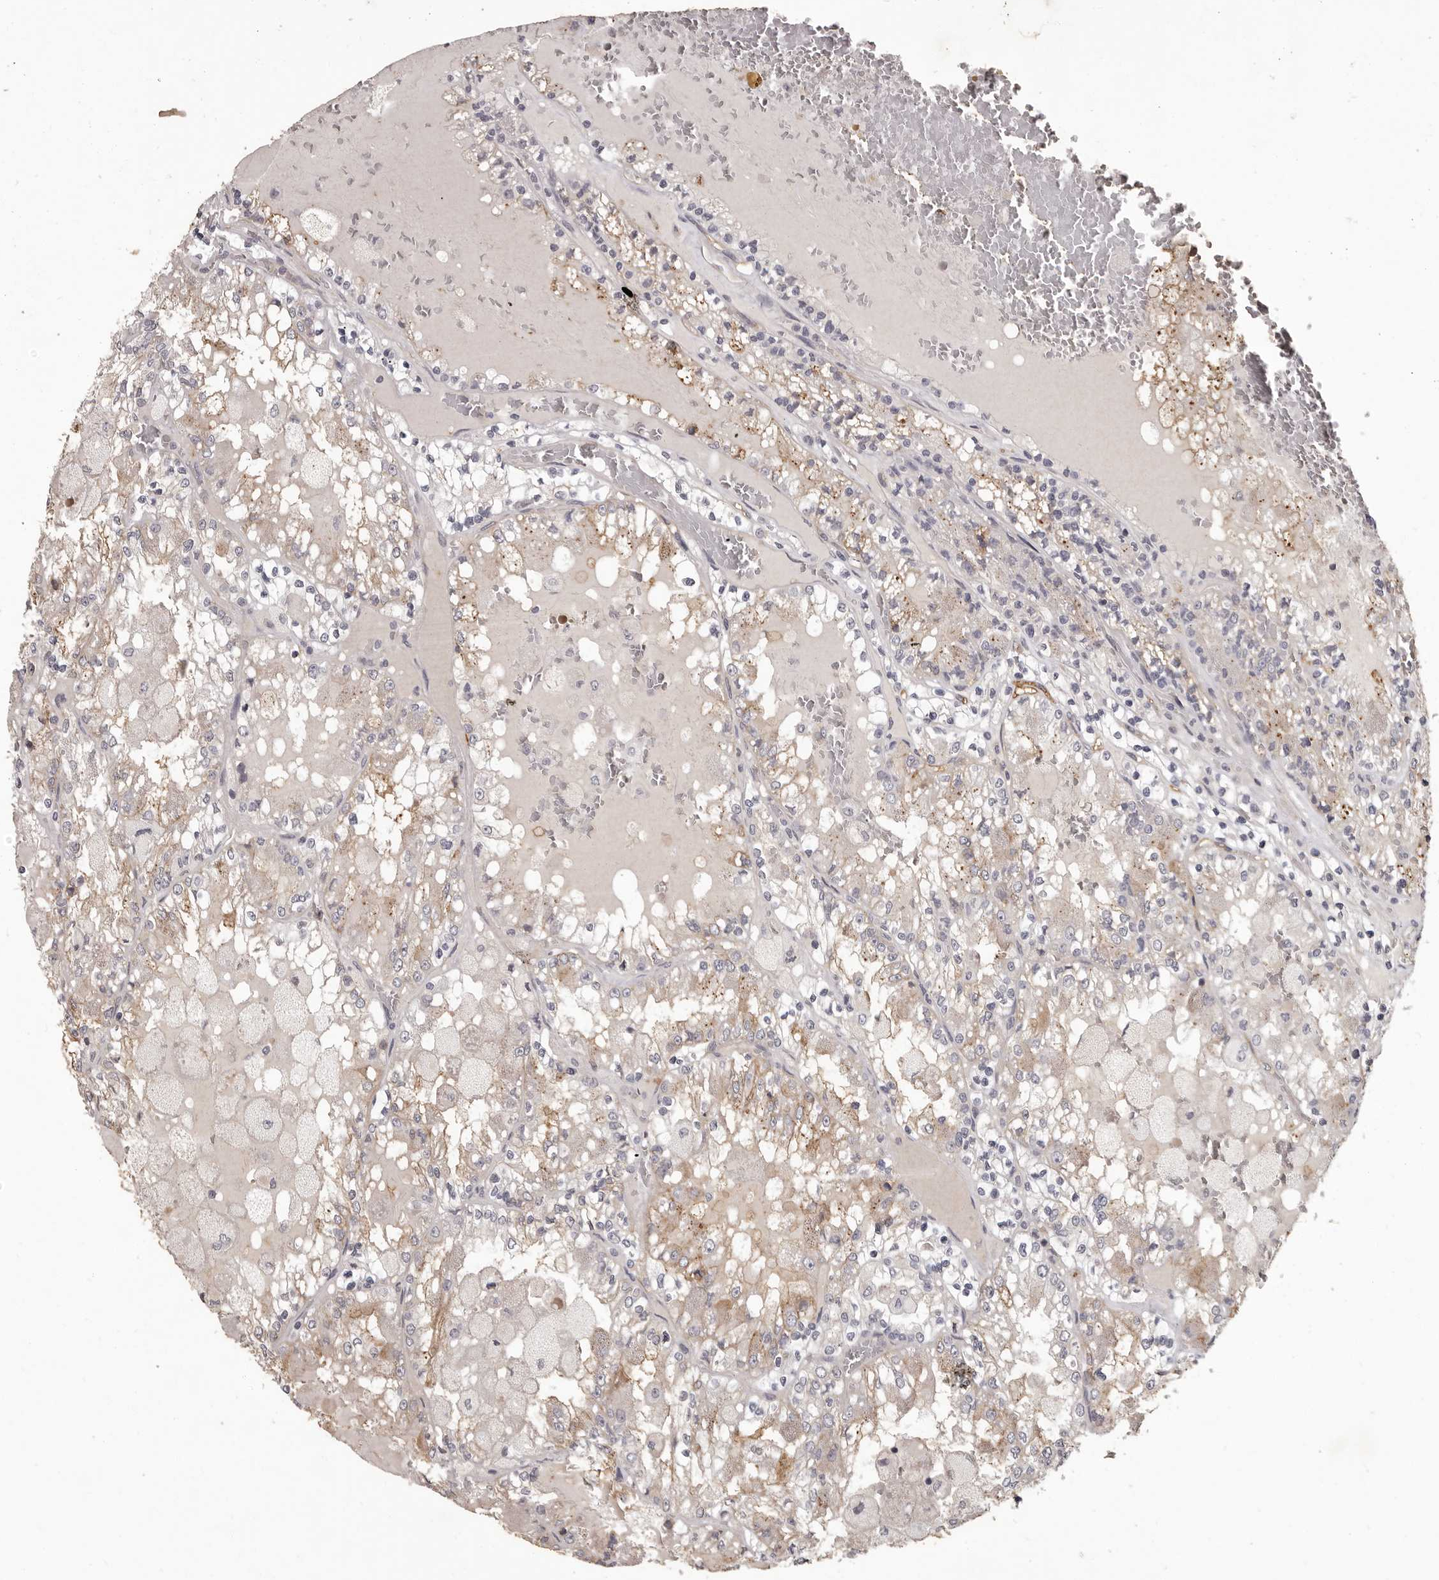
{"staining": {"intensity": "weak", "quantity": "25%-75%", "location": "cytoplasmic/membranous"}, "tissue": "renal cancer", "cell_type": "Tumor cells", "image_type": "cancer", "snomed": [{"axis": "morphology", "description": "Adenocarcinoma, NOS"}, {"axis": "topography", "description": "Kidney"}], "caption": "Immunohistochemistry image of neoplastic tissue: human renal adenocarcinoma stained using immunohistochemistry displays low levels of weak protein expression localized specifically in the cytoplasmic/membranous of tumor cells, appearing as a cytoplasmic/membranous brown color.", "gene": "GPR78", "patient": {"sex": "female", "age": 56}}